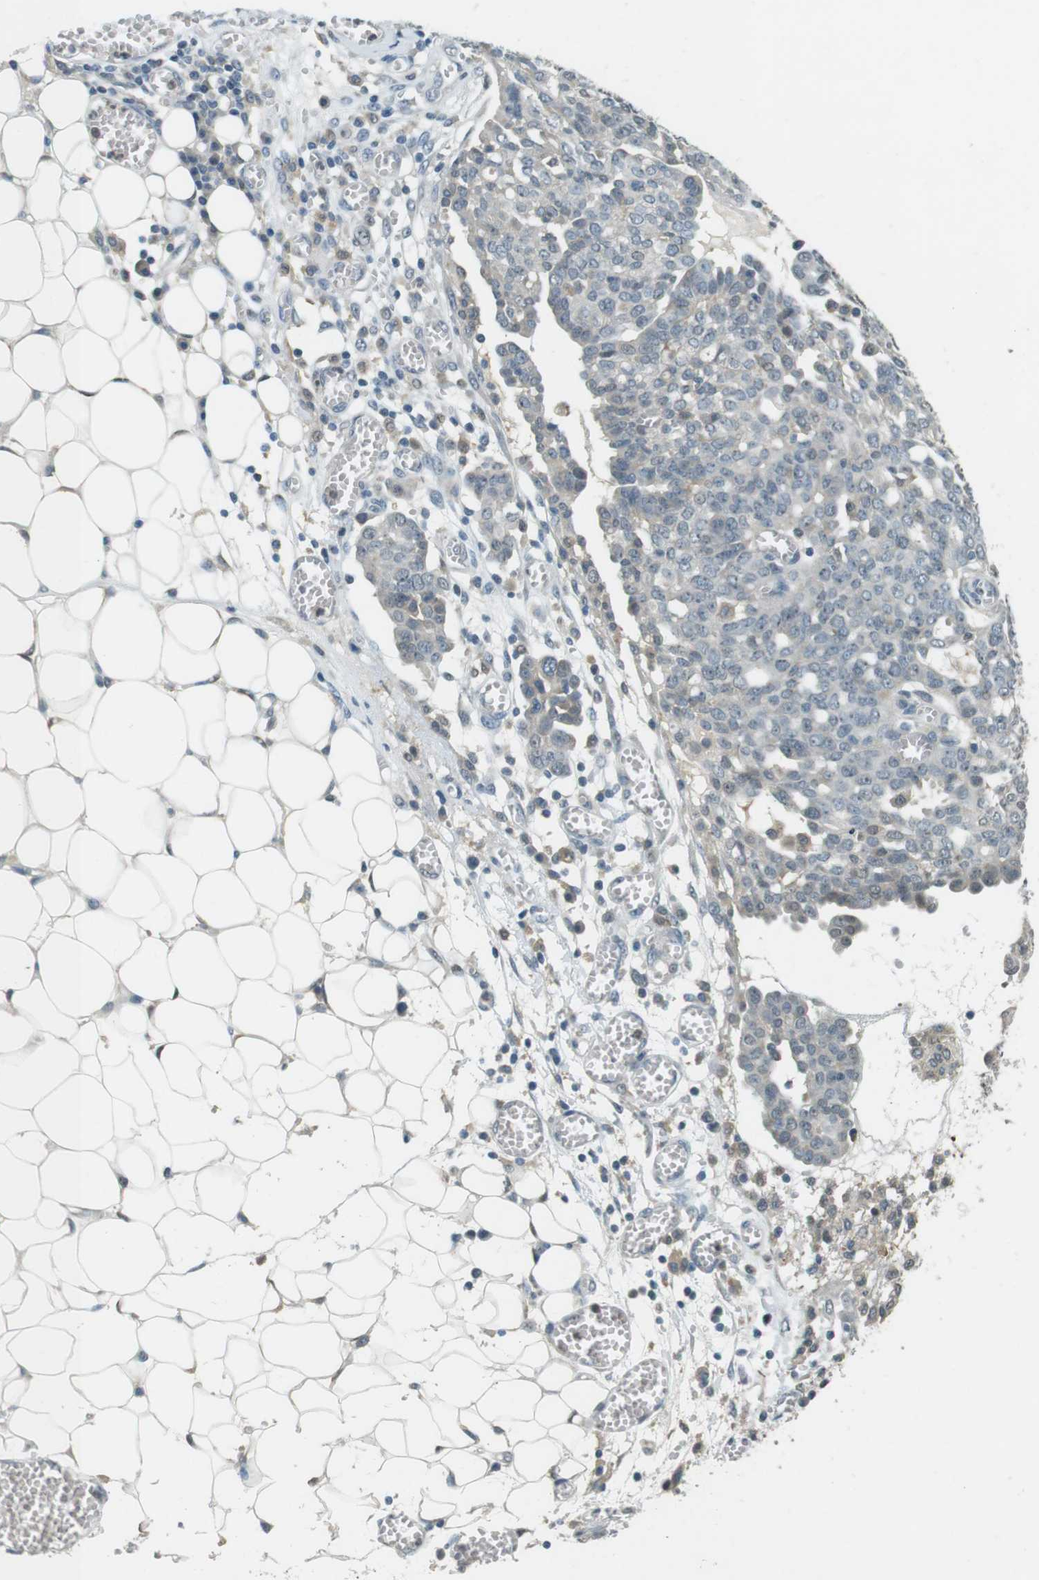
{"staining": {"intensity": "negative", "quantity": "none", "location": "none"}, "tissue": "ovarian cancer", "cell_type": "Tumor cells", "image_type": "cancer", "snomed": [{"axis": "morphology", "description": "Cystadenocarcinoma, serous, NOS"}, {"axis": "topography", "description": "Soft tissue"}, {"axis": "topography", "description": "Ovary"}], "caption": "This is an IHC histopathology image of human serous cystadenocarcinoma (ovarian). There is no positivity in tumor cells.", "gene": "CDK14", "patient": {"sex": "female", "age": 57}}